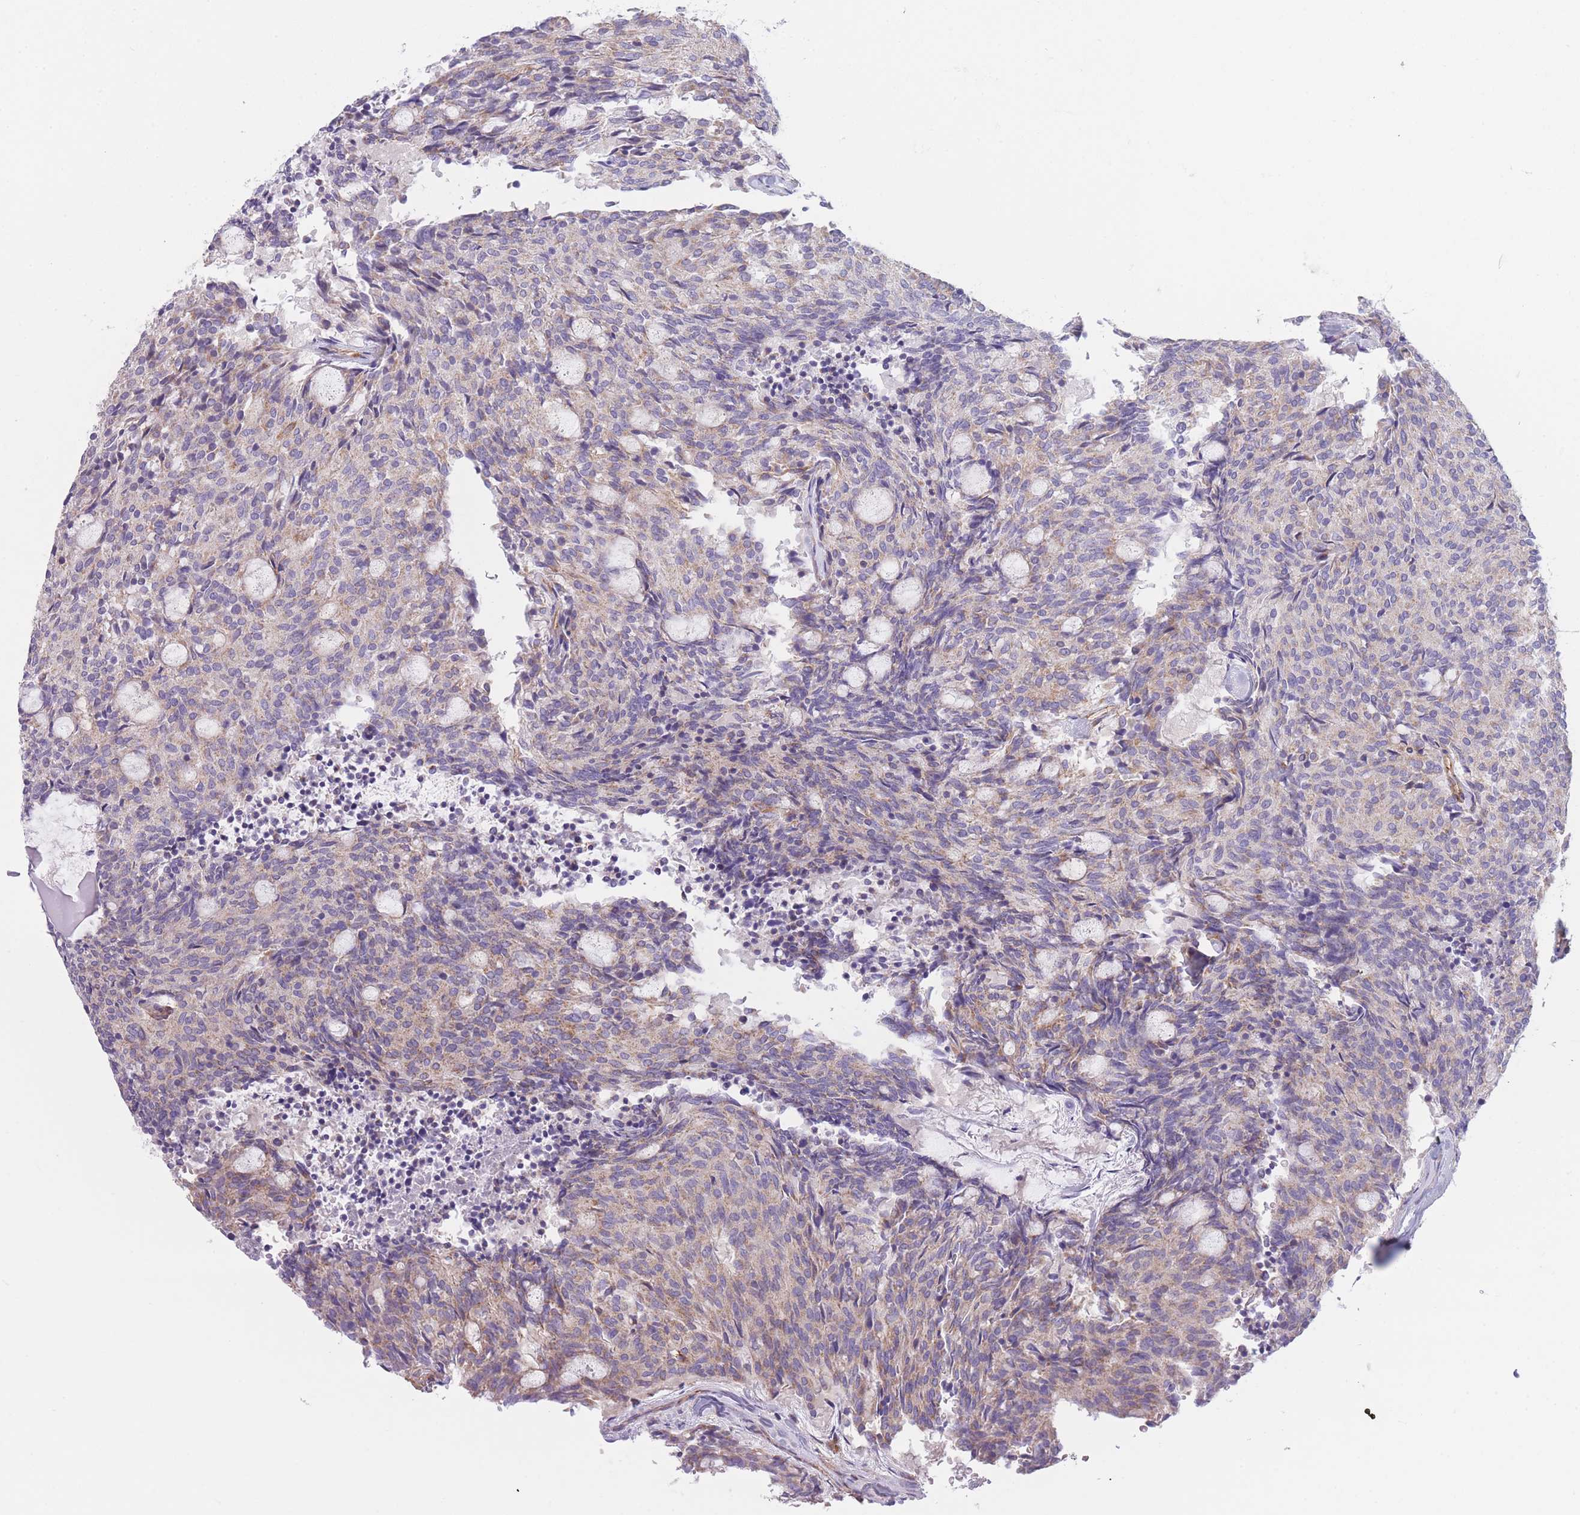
{"staining": {"intensity": "moderate", "quantity": "<25%", "location": "cytoplasmic/membranous"}, "tissue": "carcinoid", "cell_type": "Tumor cells", "image_type": "cancer", "snomed": [{"axis": "morphology", "description": "Carcinoid, malignant, NOS"}, {"axis": "topography", "description": "Pancreas"}], "caption": "Immunohistochemical staining of human carcinoid shows low levels of moderate cytoplasmic/membranous protein positivity in approximately <25% of tumor cells. Nuclei are stained in blue.", "gene": "SERPINB3", "patient": {"sex": "female", "age": 54}}